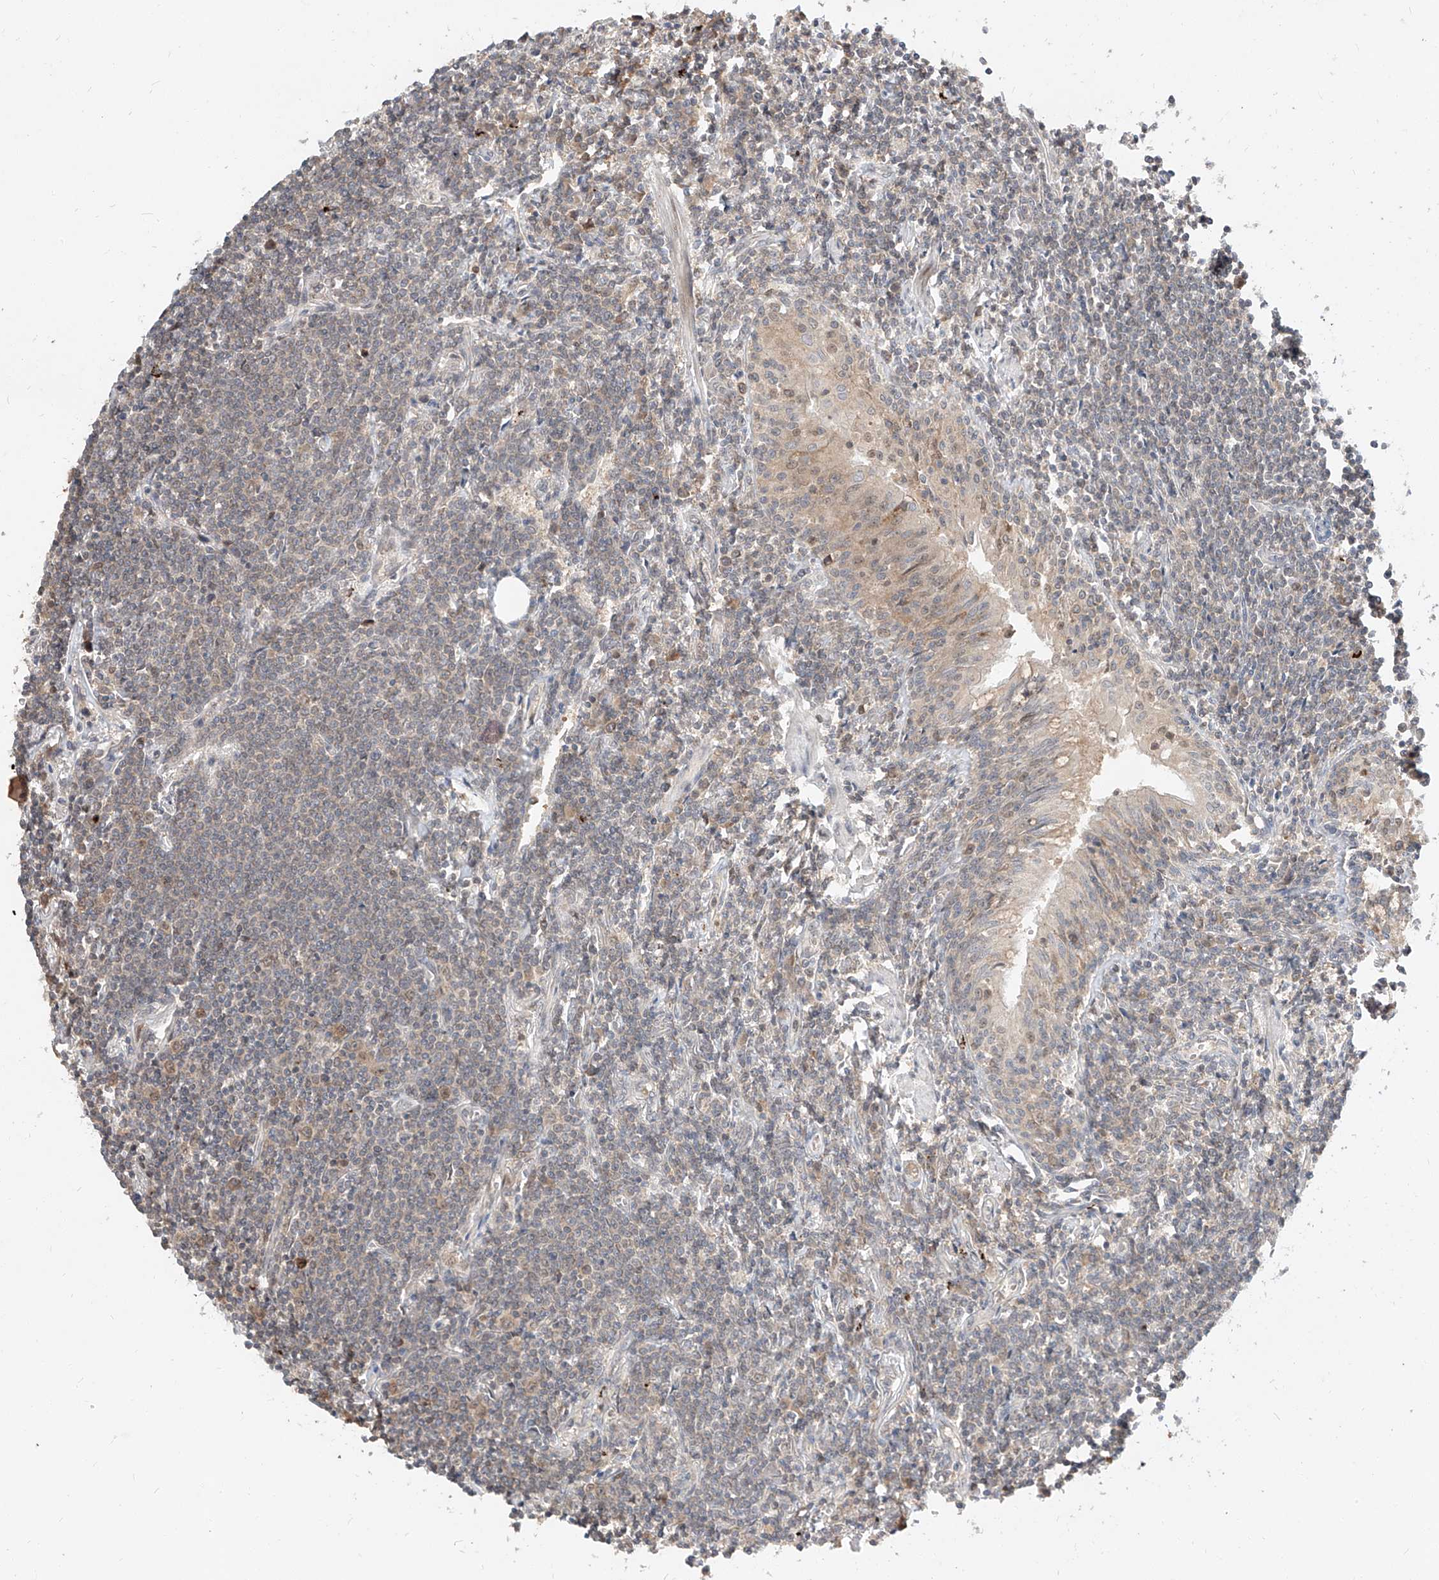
{"staining": {"intensity": "negative", "quantity": "none", "location": "none"}, "tissue": "lymphoma", "cell_type": "Tumor cells", "image_type": "cancer", "snomed": [{"axis": "morphology", "description": "Malignant lymphoma, non-Hodgkin's type, Low grade"}, {"axis": "topography", "description": "Lung"}], "caption": "IHC micrograph of neoplastic tissue: human lymphoma stained with DAB (3,3'-diaminobenzidine) reveals no significant protein positivity in tumor cells.", "gene": "DIRAS3", "patient": {"sex": "female", "age": 71}}